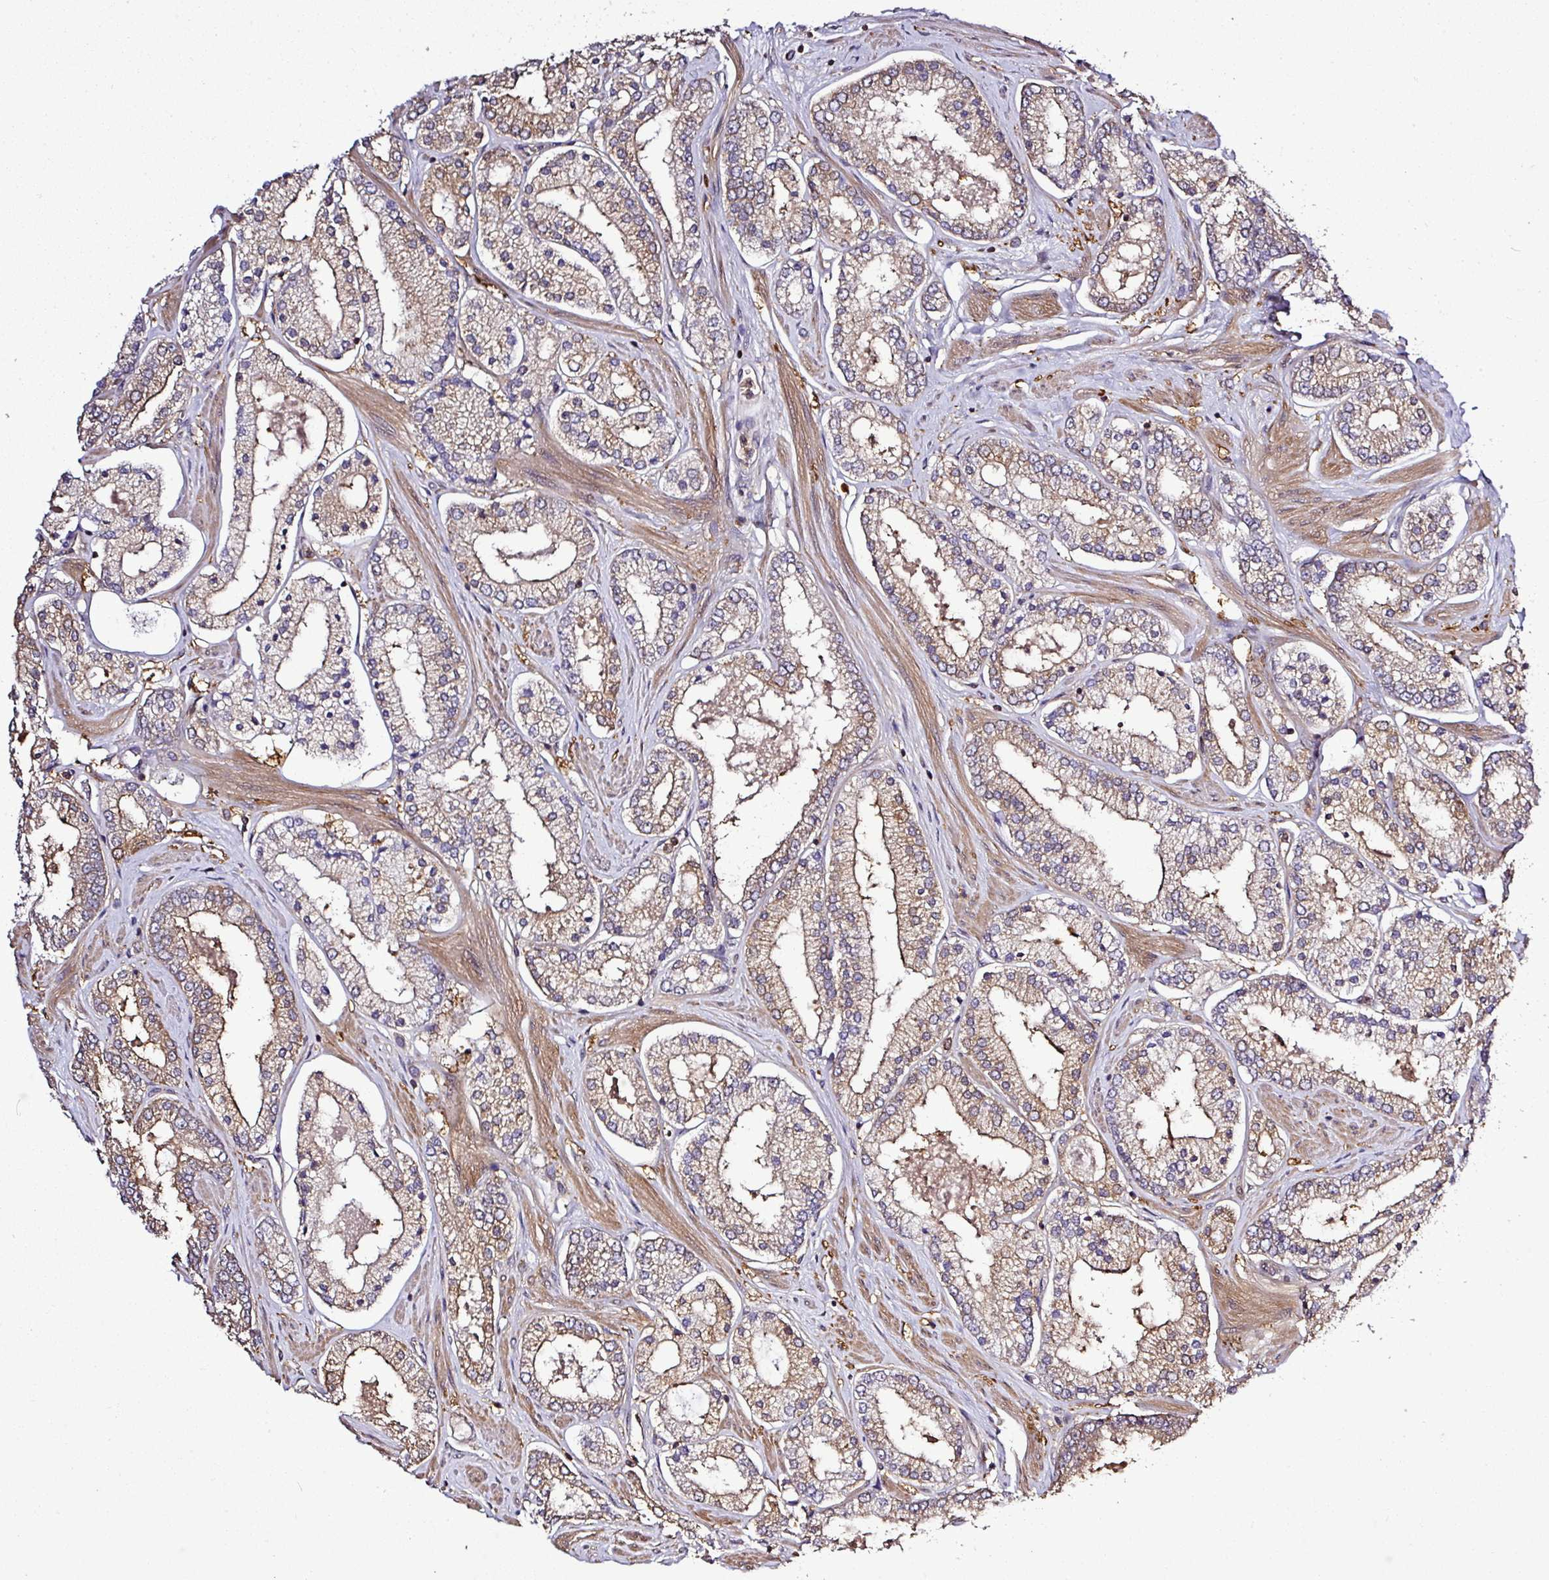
{"staining": {"intensity": "weak", "quantity": ">75%", "location": "cytoplasmic/membranous"}, "tissue": "prostate cancer", "cell_type": "Tumor cells", "image_type": "cancer", "snomed": [{"axis": "morphology", "description": "Adenocarcinoma, Low grade"}, {"axis": "topography", "description": "Prostate"}], "caption": "Weak cytoplasmic/membranous protein positivity is appreciated in approximately >75% of tumor cells in prostate cancer.", "gene": "TMEM107", "patient": {"sex": "male", "age": 42}}